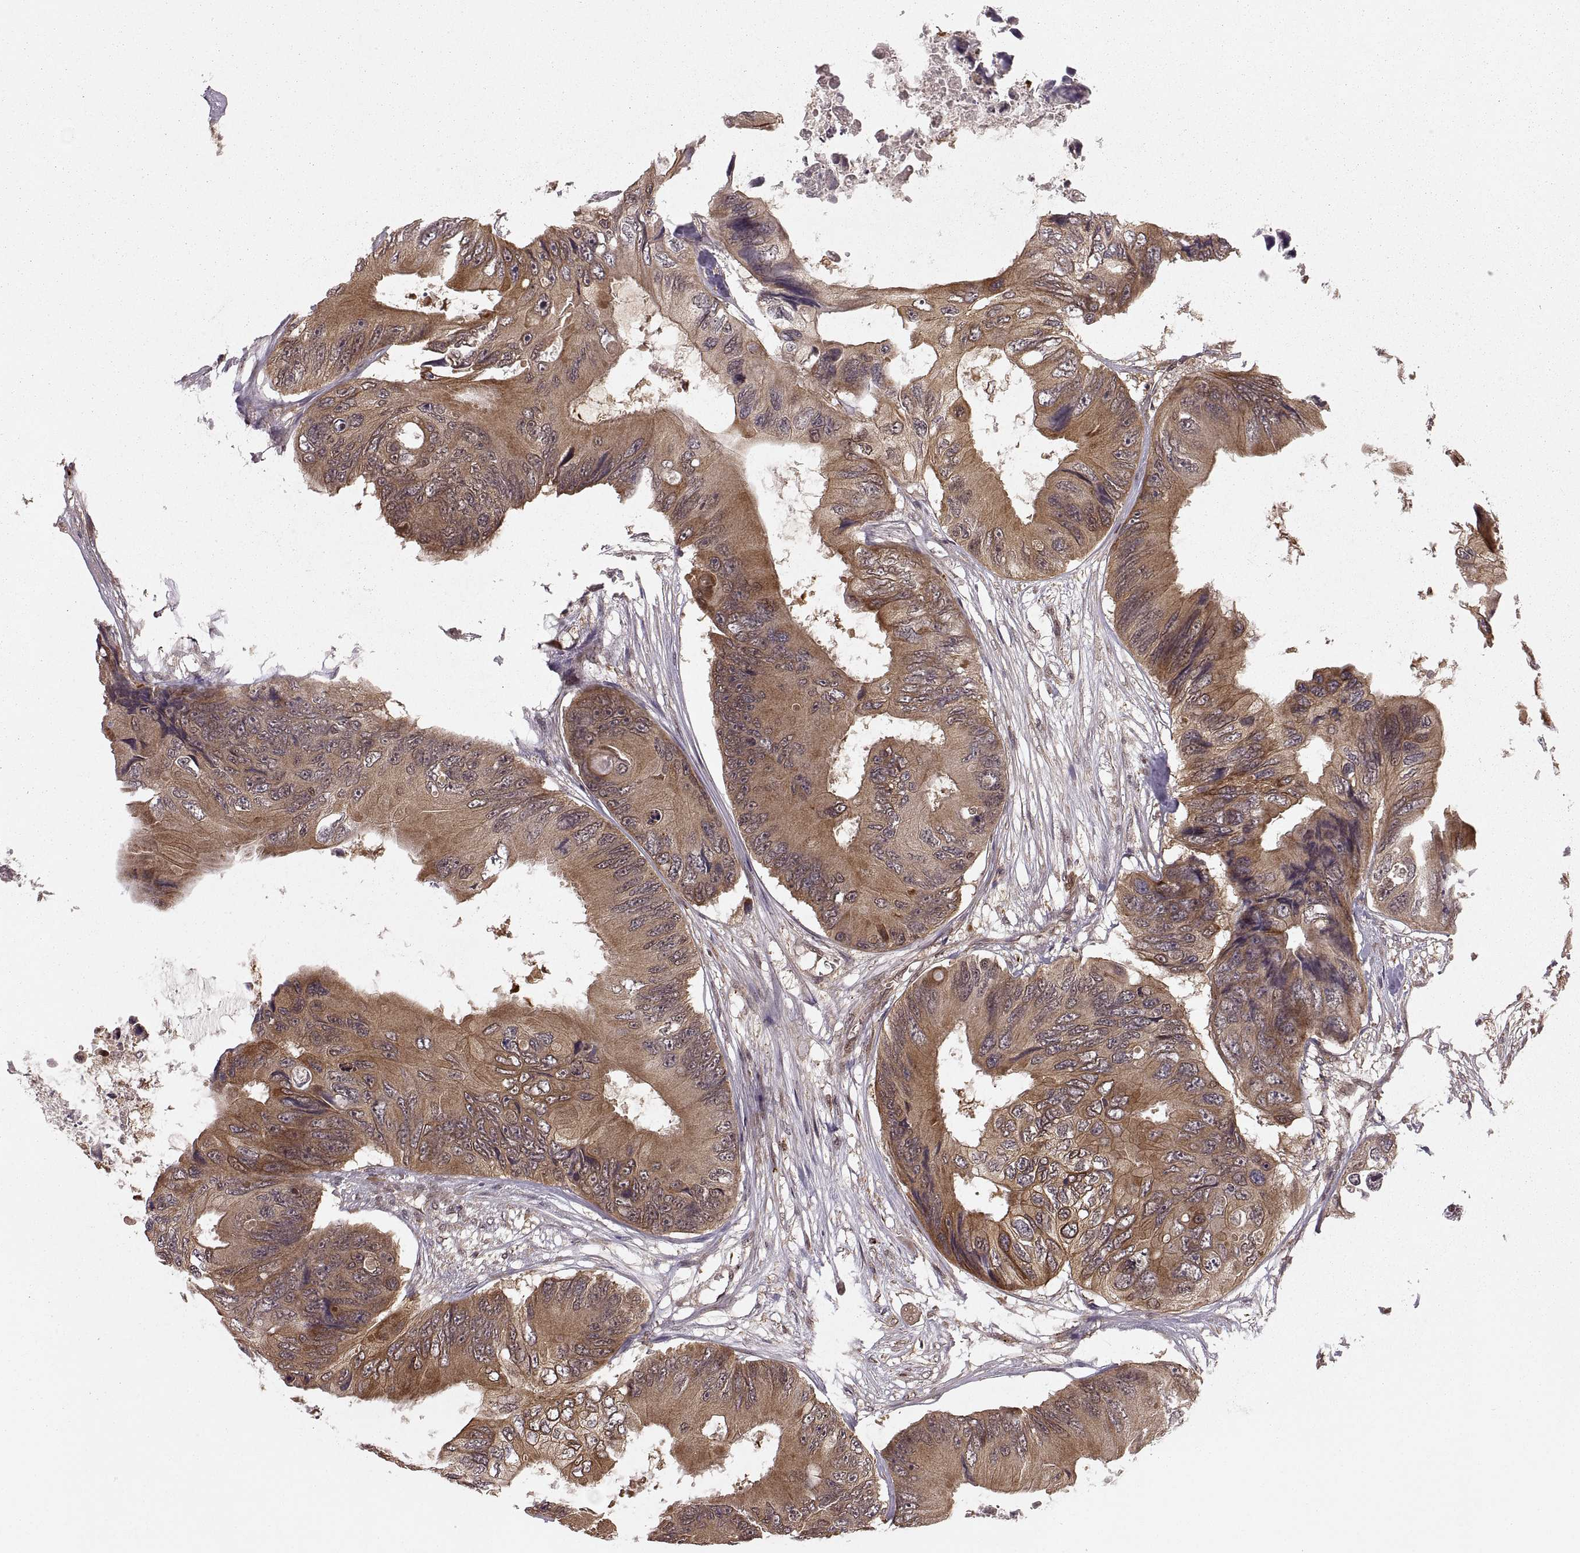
{"staining": {"intensity": "moderate", "quantity": ">75%", "location": "cytoplasmic/membranous"}, "tissue": "colorectal cancer", "cell_type": "Tumor cells", "image_type": "cancer", "snomed": [{"axis": "morphology", "description": "Adenocarcinoma, NOS"}, {"axis": "topography", "description": "Rectum"}], "caption": "Approximately >75% of tumor cells in human colorectal cancer (adenocarcinoma) display moderate cytoplasmic/membranous protein expression as visualized by brown immunohistochemical staining.", "gene": "DEDD", "patient": {"sex": "male", "age": 63}}